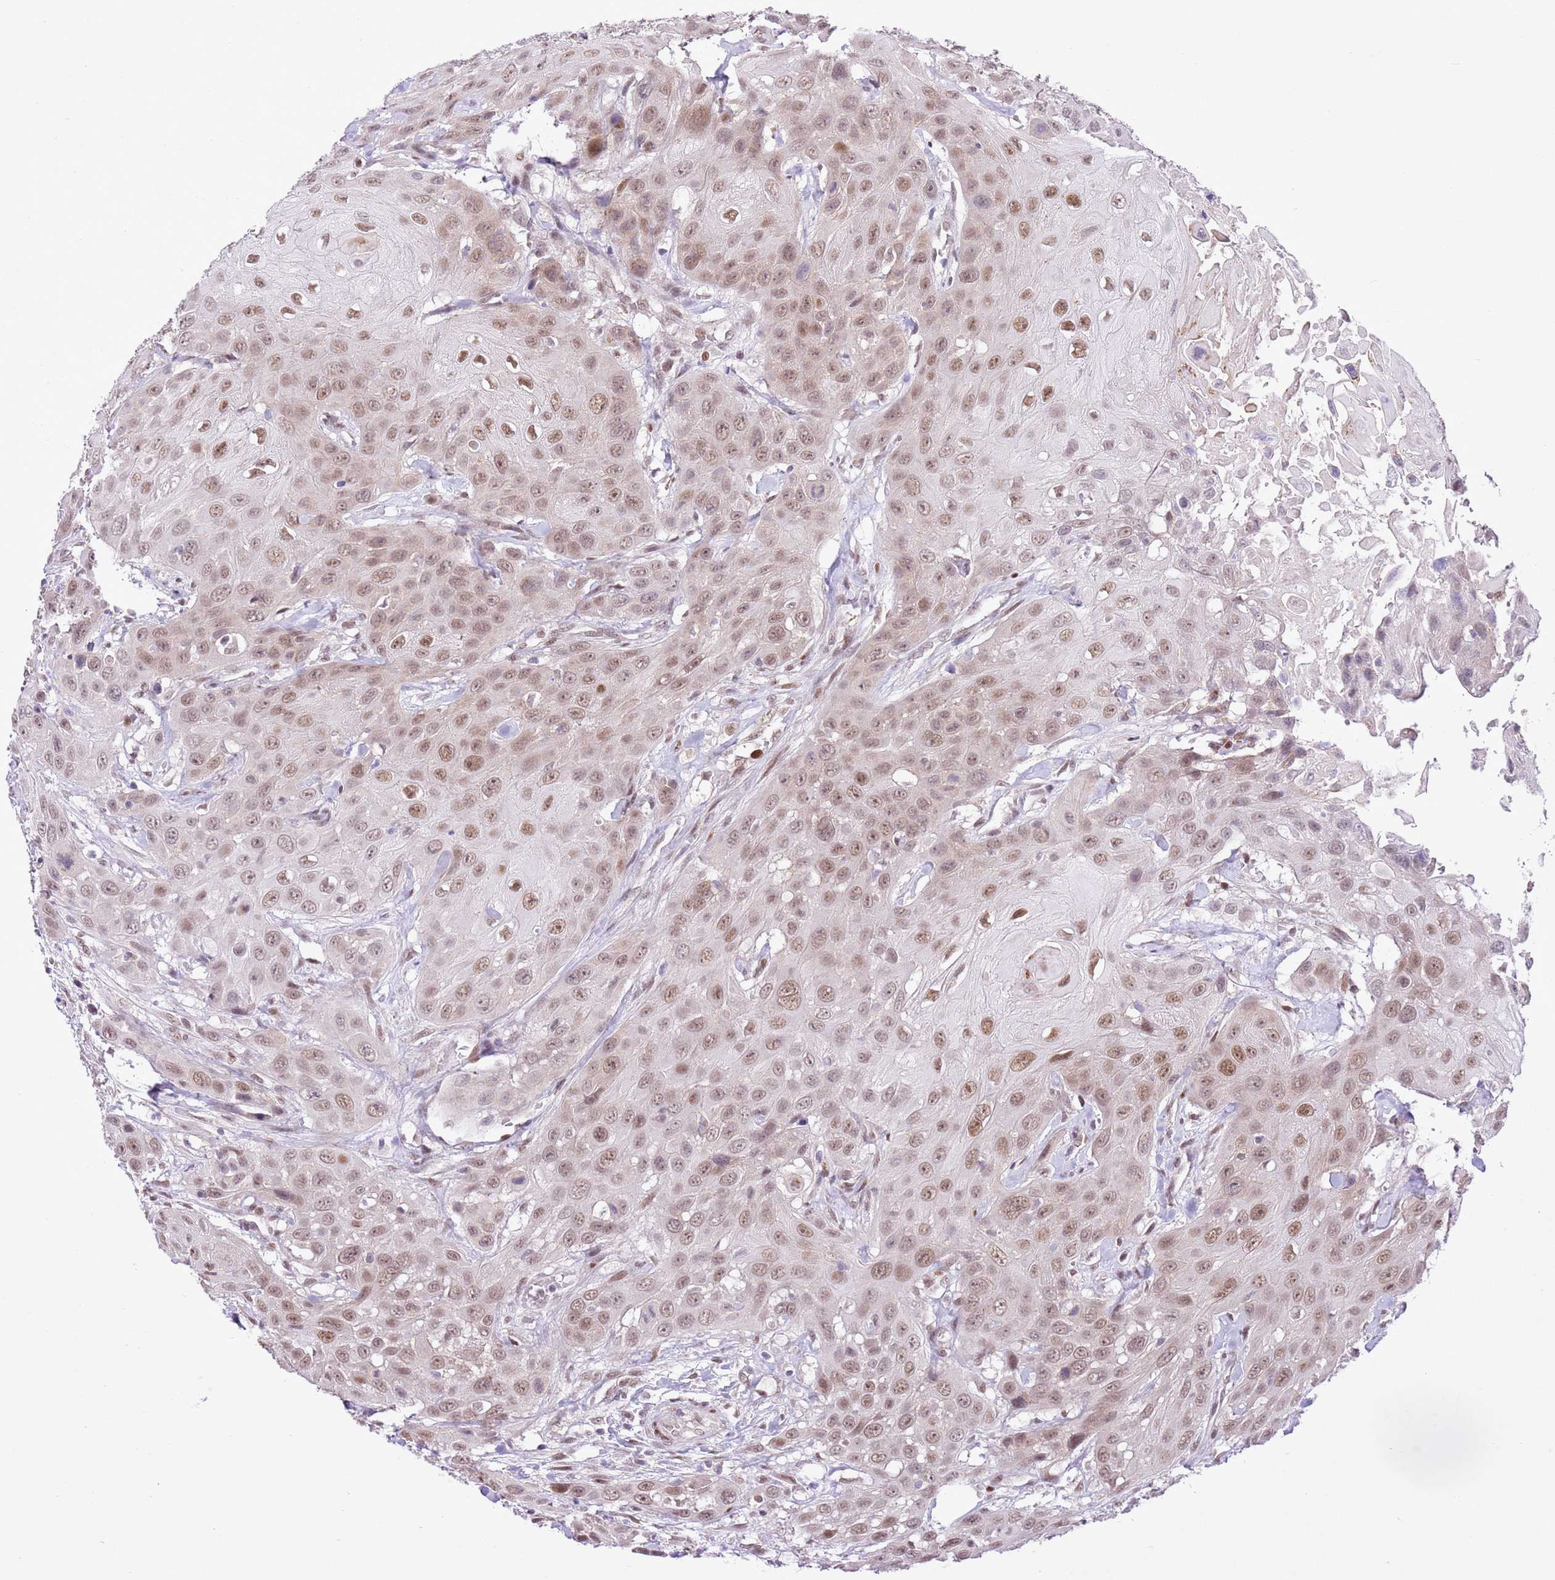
{"staining": {"intensity": "moderate", "quantity": ">75%", "location": "nuclear"}, "tissue": "head and neck cancer", "cell_type": "Tumor cells", "image_type": "cancer", "snomed": [{"axis": "morphology", "description": "Squamous cell carcinoma, NOS"}, {"axis": "topography", "description": "Head-Neck"}], "caption": "This is a micrograph of immunohistochemistry staining of head and neck squamous cell carcinoma, which shows moderate staining in the nuclear of tumor cells.", "gene": "NACC2", "patient": {"sex": "male", "age": 81}}